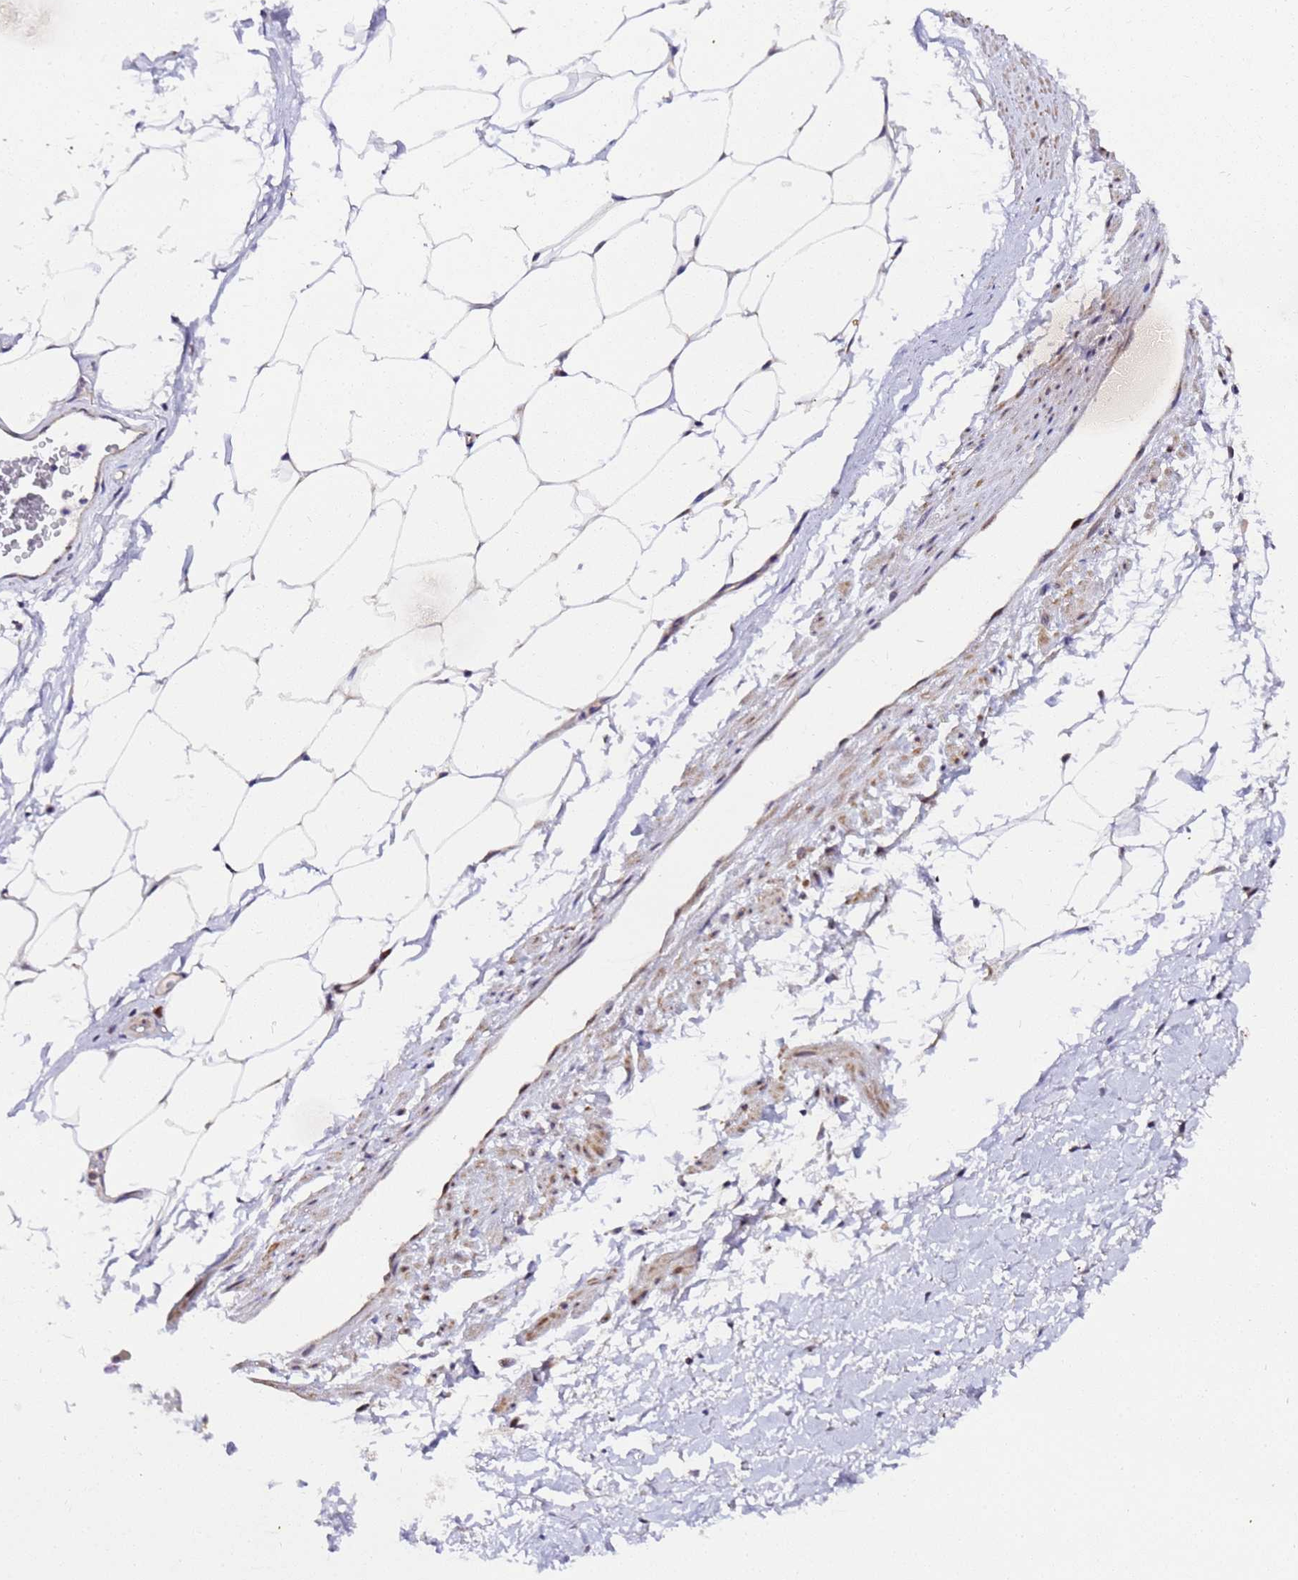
{"staining": {"intensity": "negative", "quantity": "none", "location": "none"}, "tissue": "adipose tissue", "cell_type": "Adipocytes", "image_type": "normal", "snomed": [{"axis": "morphology", "description": "Normal tissue, NOS"}, {"axis": "morphology", "description": "Adenocarcinoma, Low grade"}, {"axis": "topography", "description": "Prostate"}, {"axis": "topography", "description": "Peripheral nerve tissue"}], "caption": "The IHC histopathology image has no significant positivity in adipocytes of adipose tissue. (Stains: DAB (3,3'-diaminobenzidine) immunohistochemistry (IHC) with hematoxylin counter stain, Microscopy: brightfield microscopy at high magnification).", "gene": "SLX4IP", "patient": {"sex": "male", "age": 63}}